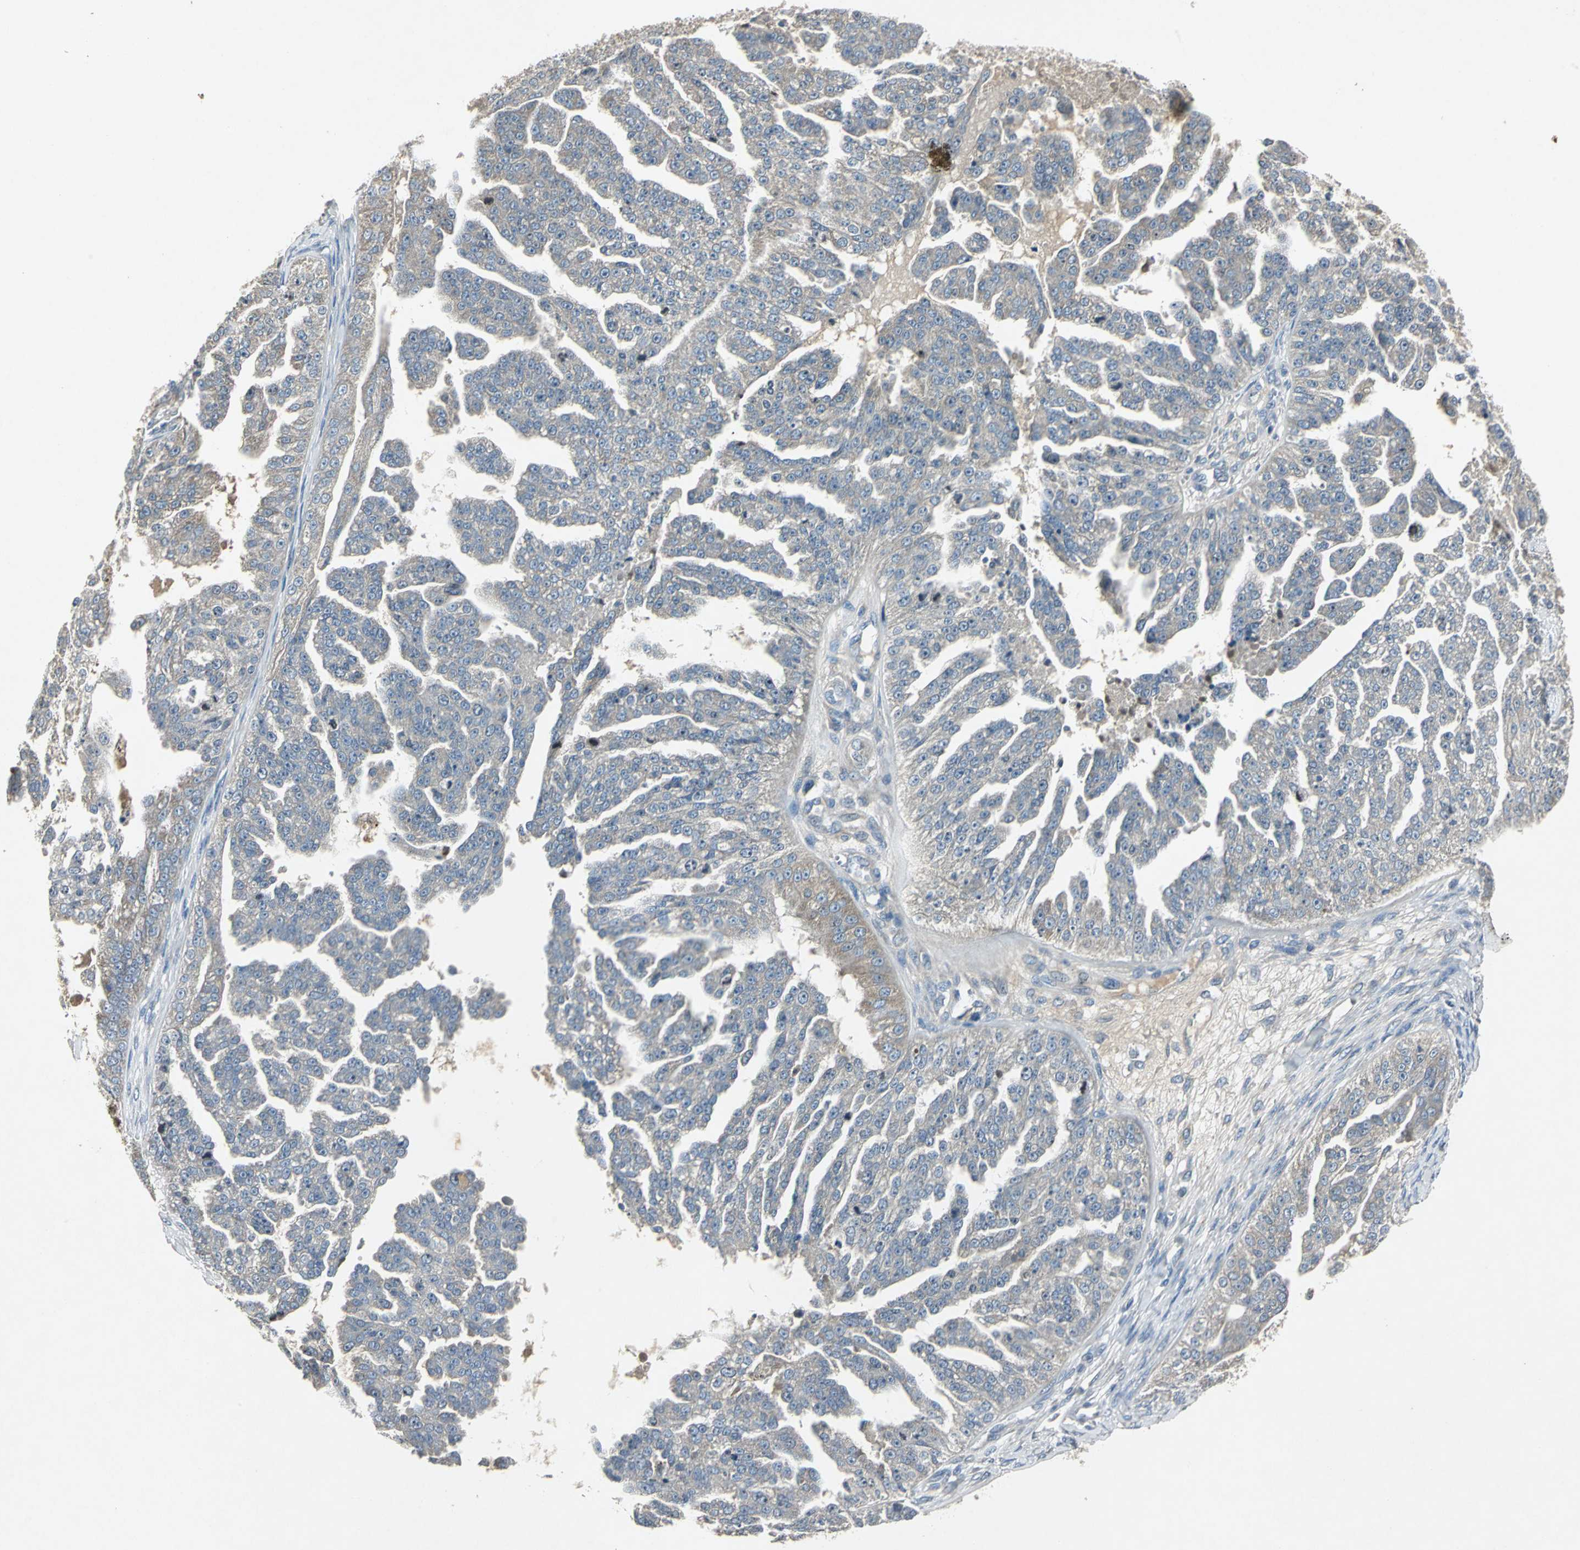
{"staining": {"intensity": "weak", "quantity": "25%-75%", "location": "cytoplasmic/membranous"}, "tissue": "ovarian cancer", "cell_type": "Tumor cells", "image_type": "cancer", "snomed": [{"axis": "morphology", "description": "Carcinoma, NOS"}, {"axis": "topography", "description": "Soft tissue"}, {"axis": "topography", "description": "Ovary"}], "caption": "Protein staining reveals weak cytoplasmic/membranous positivity in approximately 25%-75% of tumor cells in ovarian carcinoma.", "gene": "SLC2A13", "patient": {"sex": "female", "age": 54}}